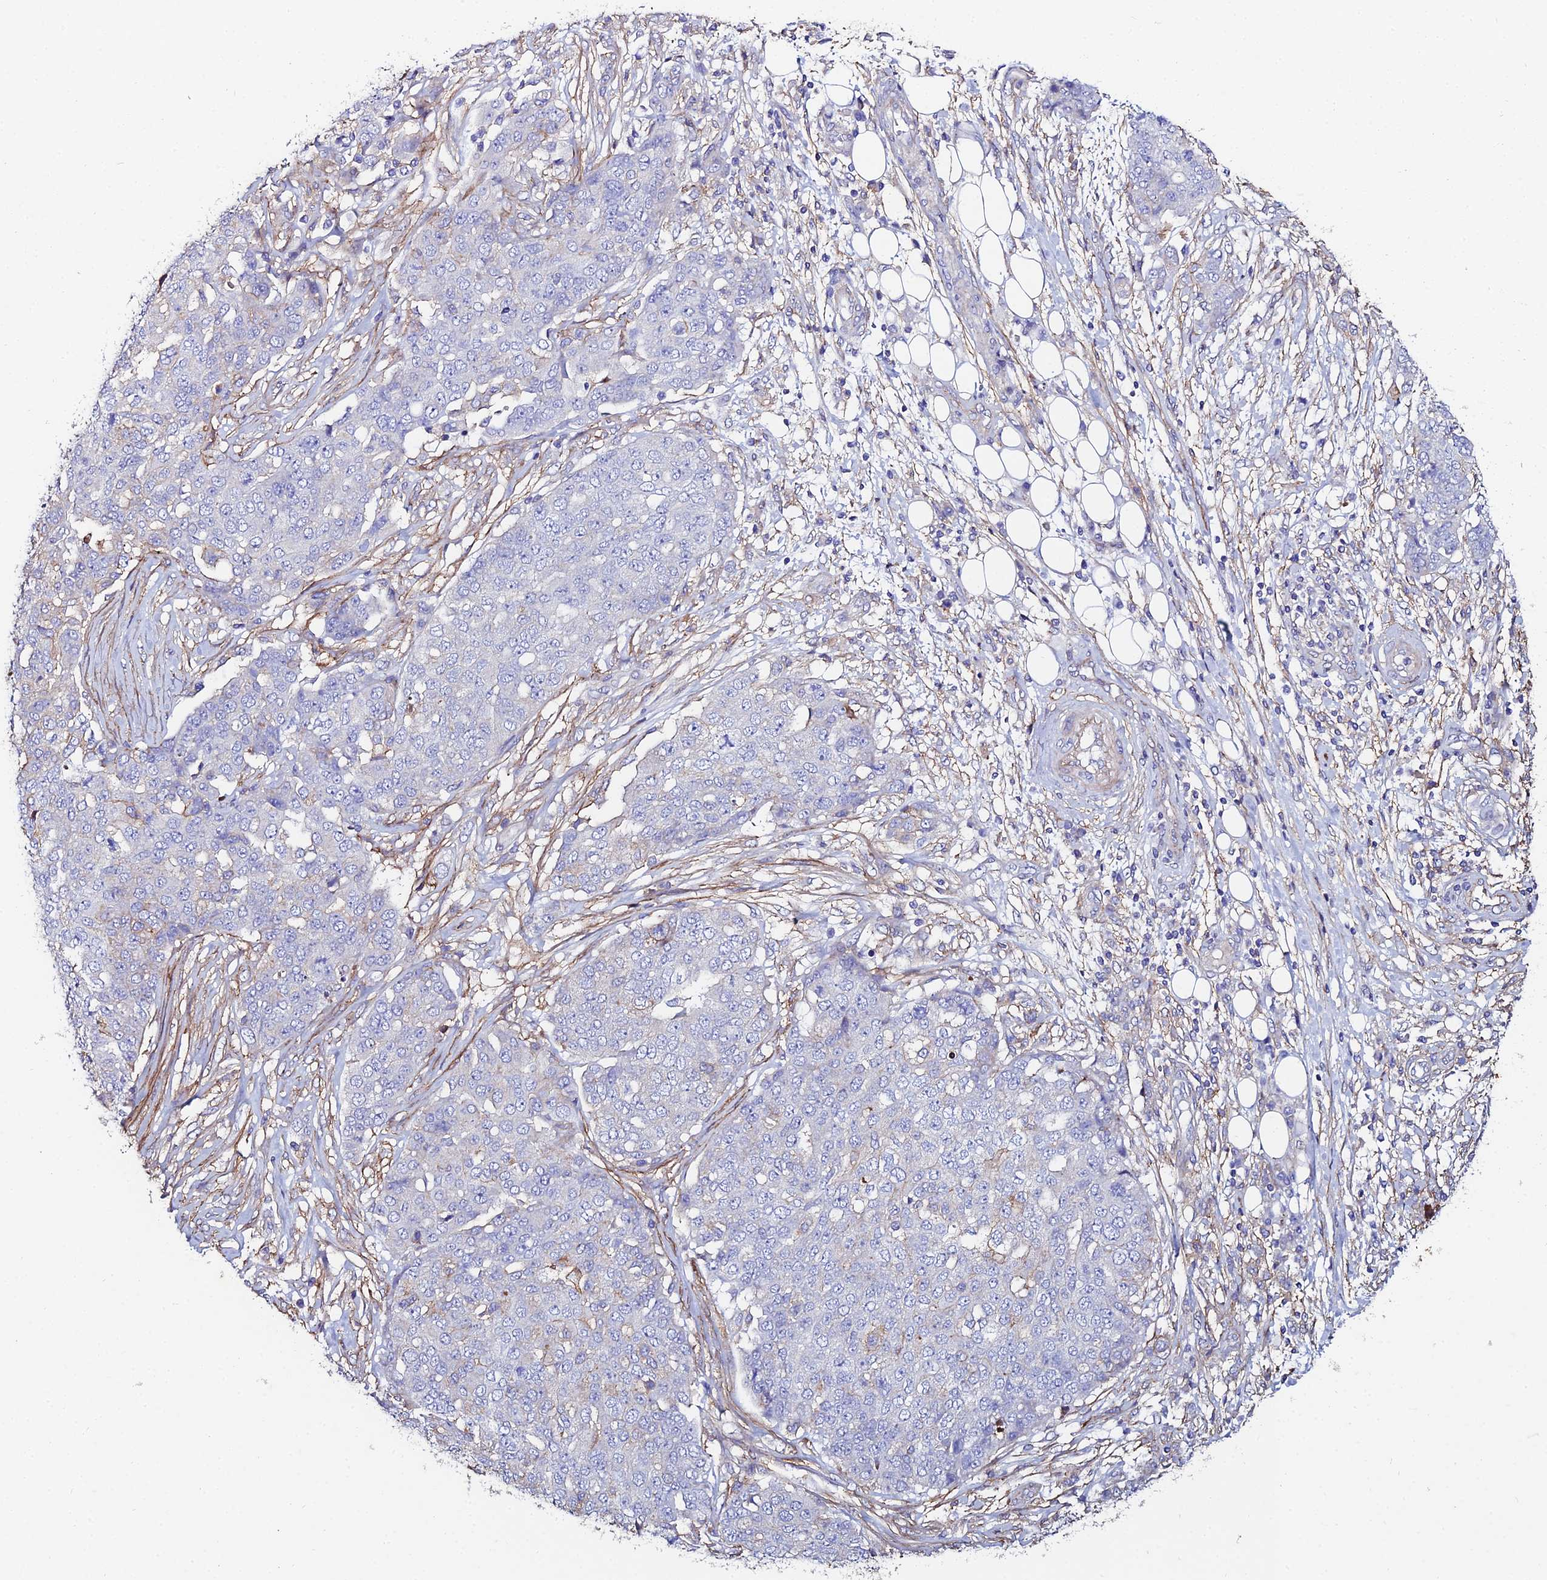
{"staining": {"intensity": "negative", "quantity": "none", "location": "none"}, "tissue": "ovarian cancer", "cell_type": "Tumor cells", "image_type": "cancer", "snomed": [{"axis": "morphology", "description": "Cystadenocarcinoma, serous, NOS"}, {"axis": "topography", "description": "Soft tissue"}, {"axis": "topography", "description": "Ovary"}], "caption": "High power microscopy image of an IHC photomicrograph of serous cystadenocarcinoma (ovarian), revealing no significant positivity in tumor cells.", "gene": "C6", "patient": {"sex": "female", "age": 57}}